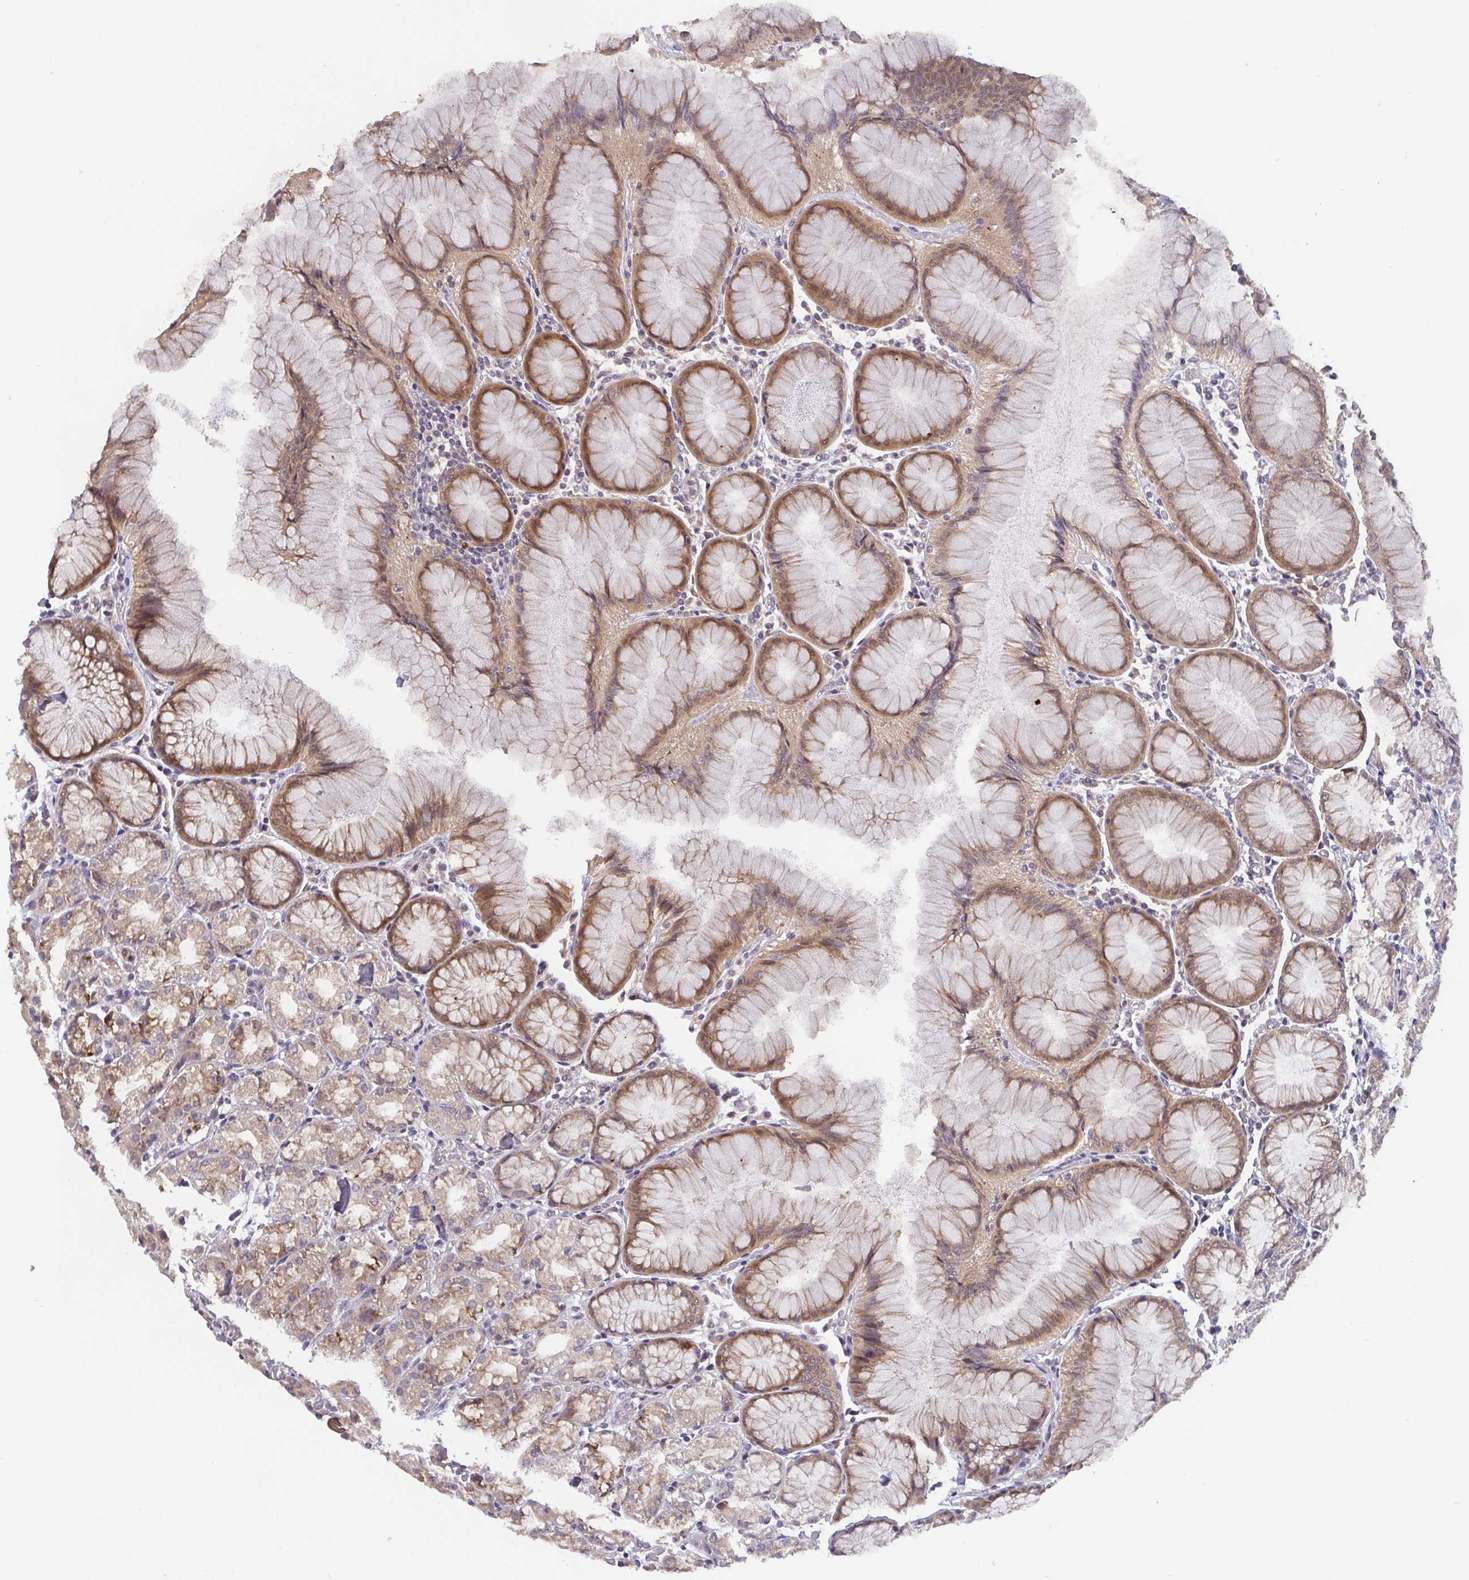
{"staining": {"intensity": "moderate", "quantity": "25%-75%", "location": "cytoplasmic/membranous"}, "tissue": "stomach", "cell_type": "Glandular cells", "image_type": "normal", "snomed": [{"axis": "morphology", "description": "Normal tissue, NOS"}, {"axis": "topography", "description": "Stomach"}], "caption": "Glandular cells show medium levels of moderate cytoplasmic/membranous positivity in approximately 25%-75% of cells in unremarkable stomach.", "gene": "OSBPL7", "patient": {"sex": "female", "age": 57}}